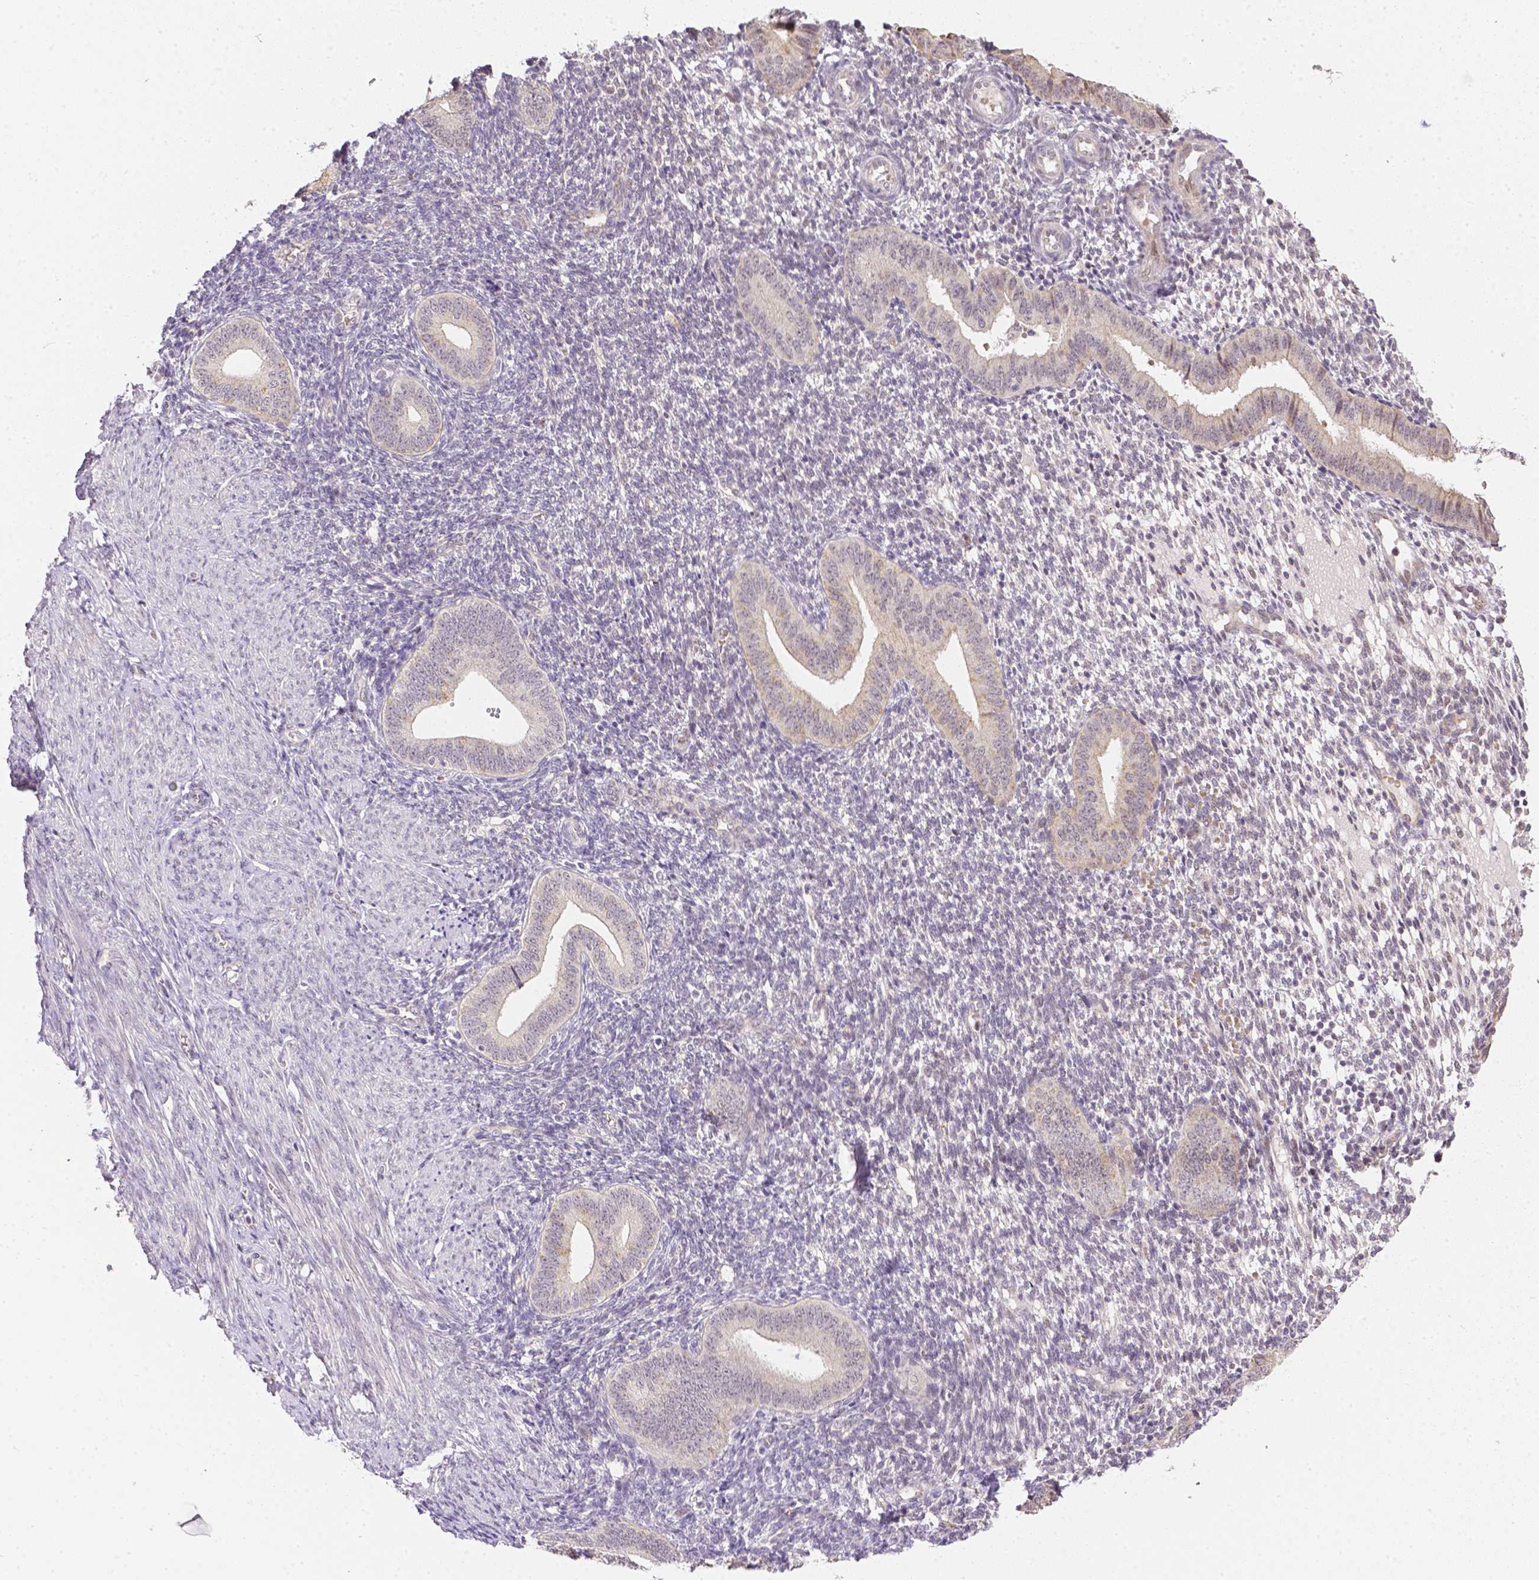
{"staining": {"intensity": "negative", "quantity": "none", "location": "none"}, "tissue": "endometrium", "cell_type": "Cells in endometrial stroma", "image_type": "normal", "snomed": [{"axis": "morphology", "description": "Normal tissue, NOS"}, {"axis": "topography", "description": "Endometrium"}], "caption": "Cells in endometrial stroma show no significant positivity in unremarkable endometrium. The staining was performed using DAB to visualize the protein expression in brown, while the nuclei were stained in blue with hematoxylin (Magnification: 20x).", "gene": "ZNF280B", "patient": {"sex": "female", "age": 40}}